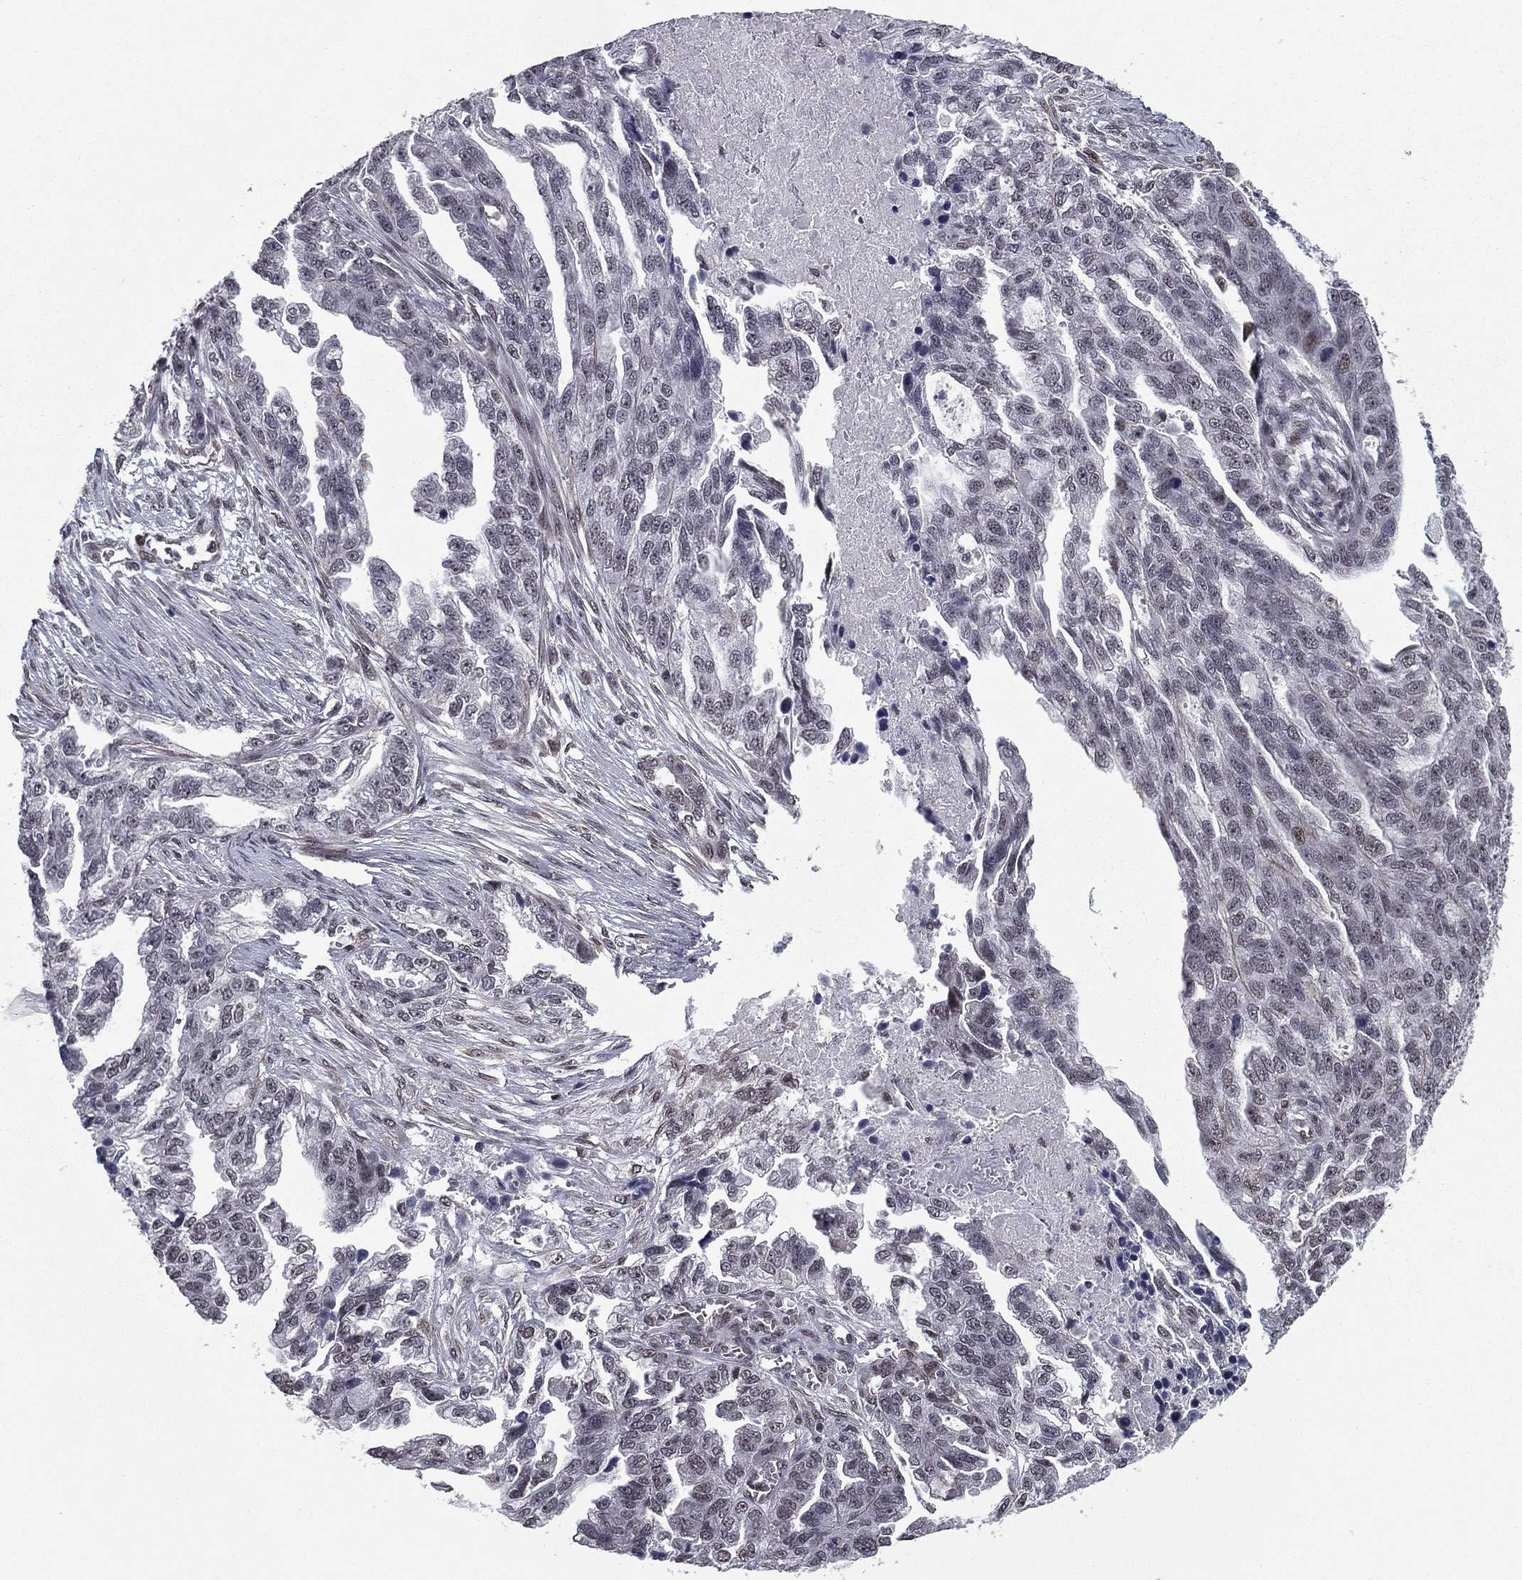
{"staining": {"intensity": "negative", "quantity": "none", "location": "none"}, "tissue": "ovarian cancer", "cell_type": "Tumor cells", "image_type": "cancer", "snomed": [{"axis": "morphology", "description": "Cystadenocarcinoma, serous, NOS"}, {"axis": "topography", "description": "Ovary"}], "caption": "Ovarian cancer stained for a protein using IHC demonstrates no positivity tumor cells.", "gene": "RARB", "patient": {"sex": "female", "age": 51}}